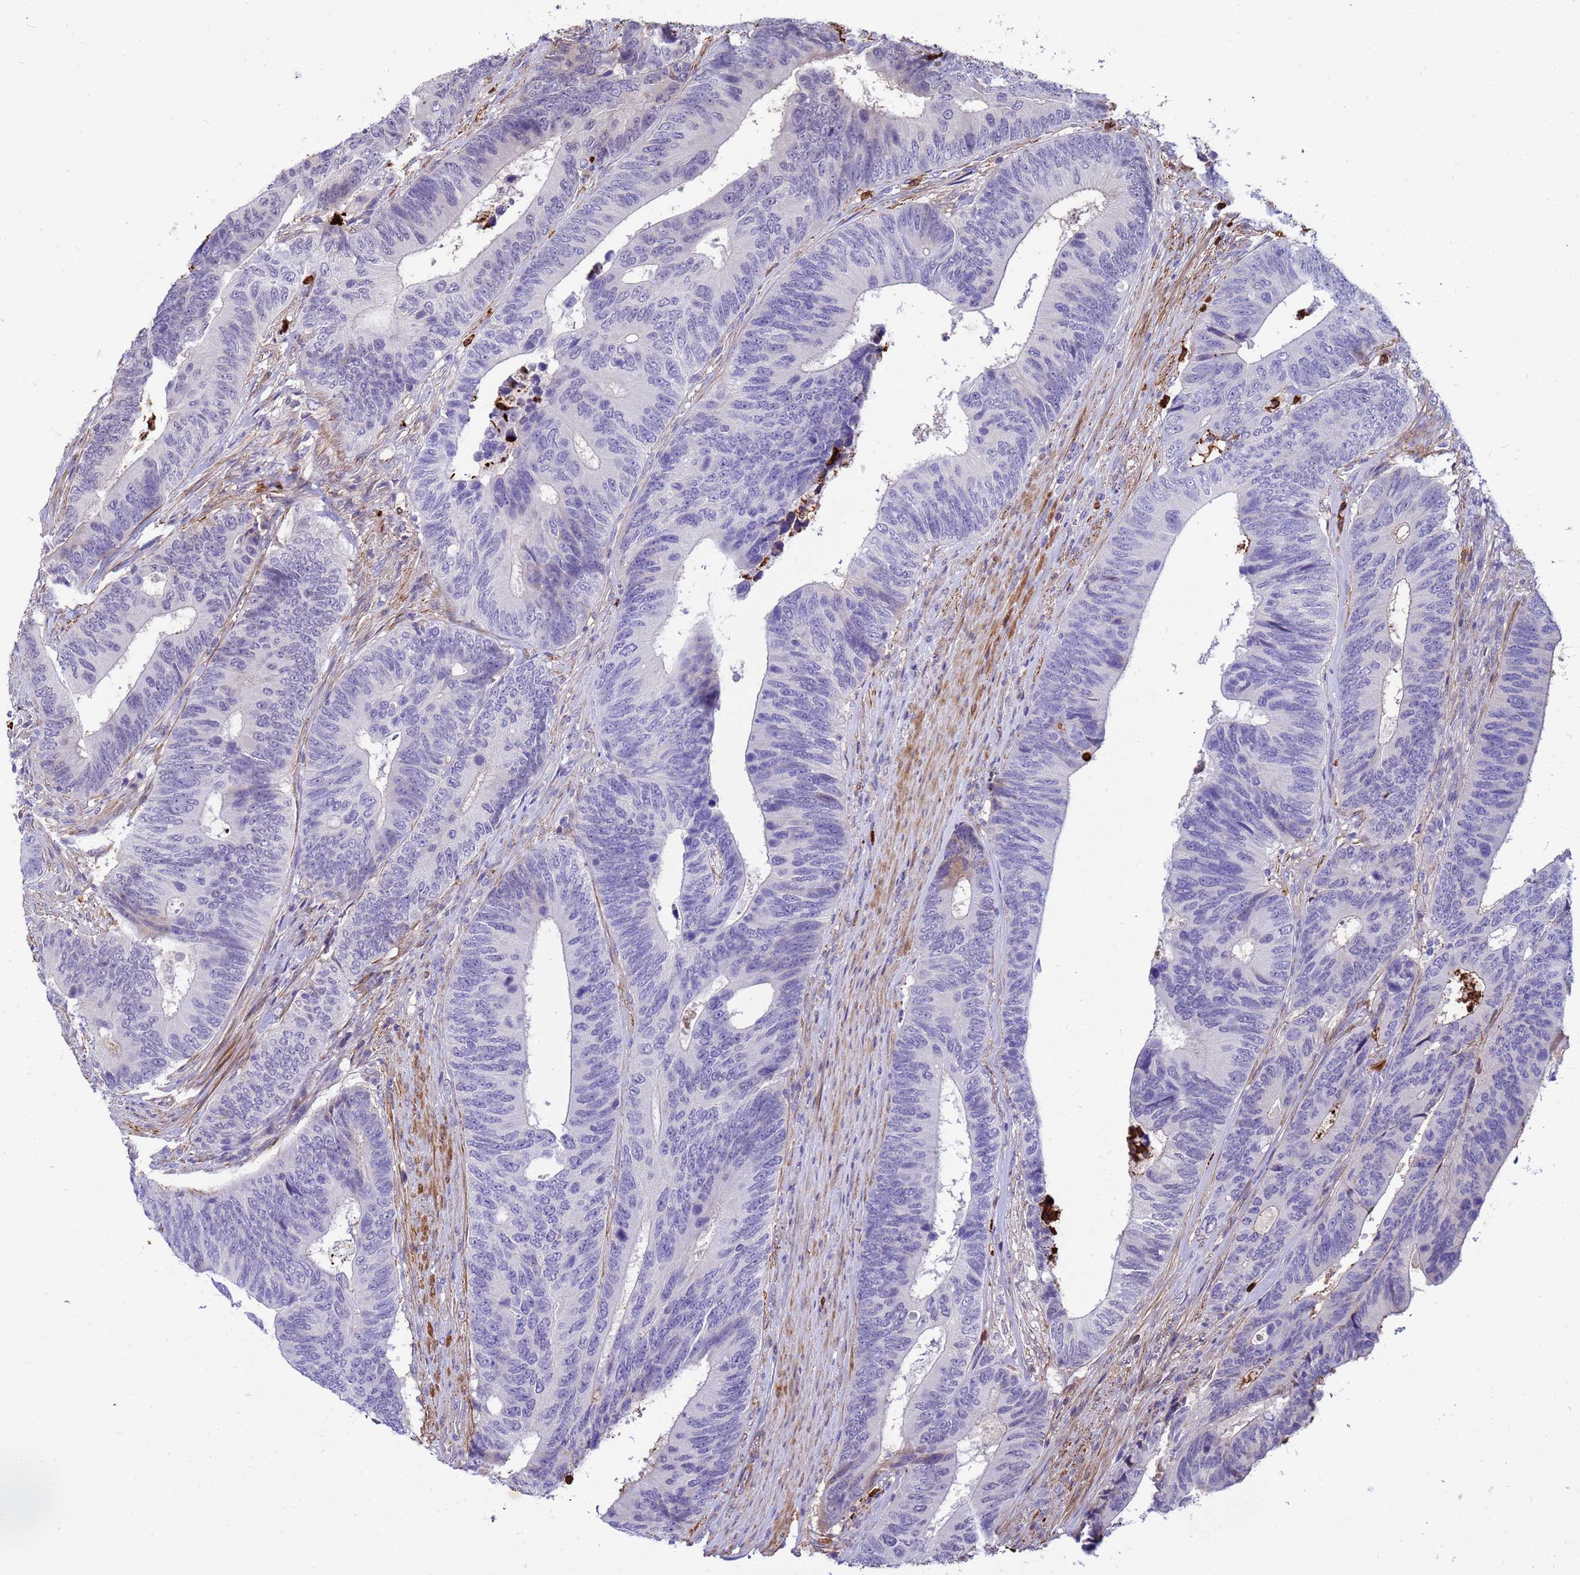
{"staining": {"intensity": "negative", "quantity": "none", "location": "none"}, "tissue": "colorectal cancer", "cell_type": "Tumor cells", "image_type": "cancer", "snomed": [{"axis": "morphology", "description": "Adenocarcinoma, NOS"}, {"axis": "topography", "description": "Colon"}], "caption": "Colorectal cancer (adenocarcinoma) was stained to show a protein in brown. There is no significant expression in tumor cells.", "gene": "ORM1", "patient": {"sex": "male", "age": 87}}